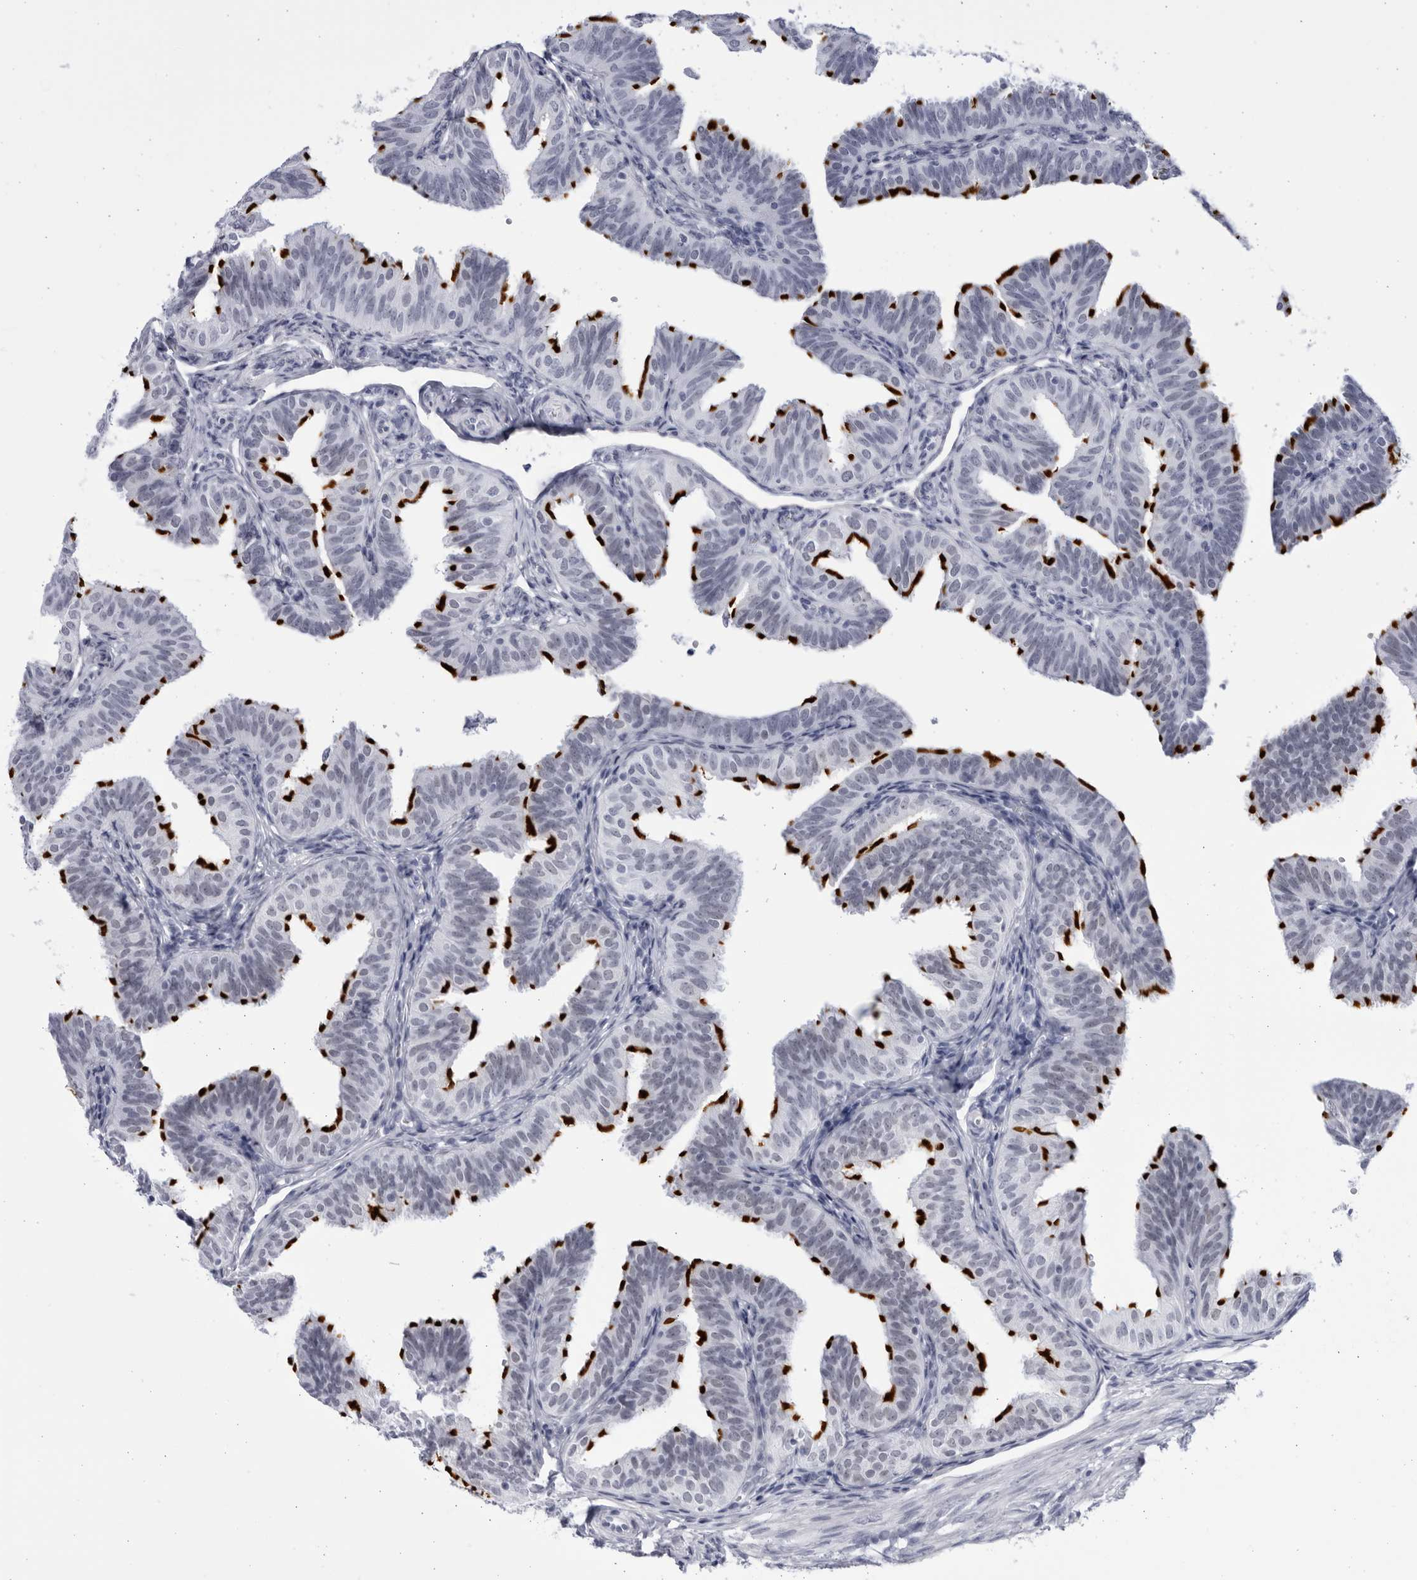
{"staining": {"intensity": "strong", "quantity": "25%-75%", "location": "cytoplasmic/membranous"}, "tissue": "fallopian tube", "cell_type": "Glandular cells", "image_type": "normal", "snomed": [{"axis": "morphology", "description": "Normal tissue, NOS"}, {"axis": "topography", "description": "Fallopian tube"}], "caption": "A brown stain shows strong cytoplasmic/membranous expression of a protein in glandular cells of benign human fallopian tube.", "gene": "CCDC181", "patient": {"sex": "female", "age": 35}}